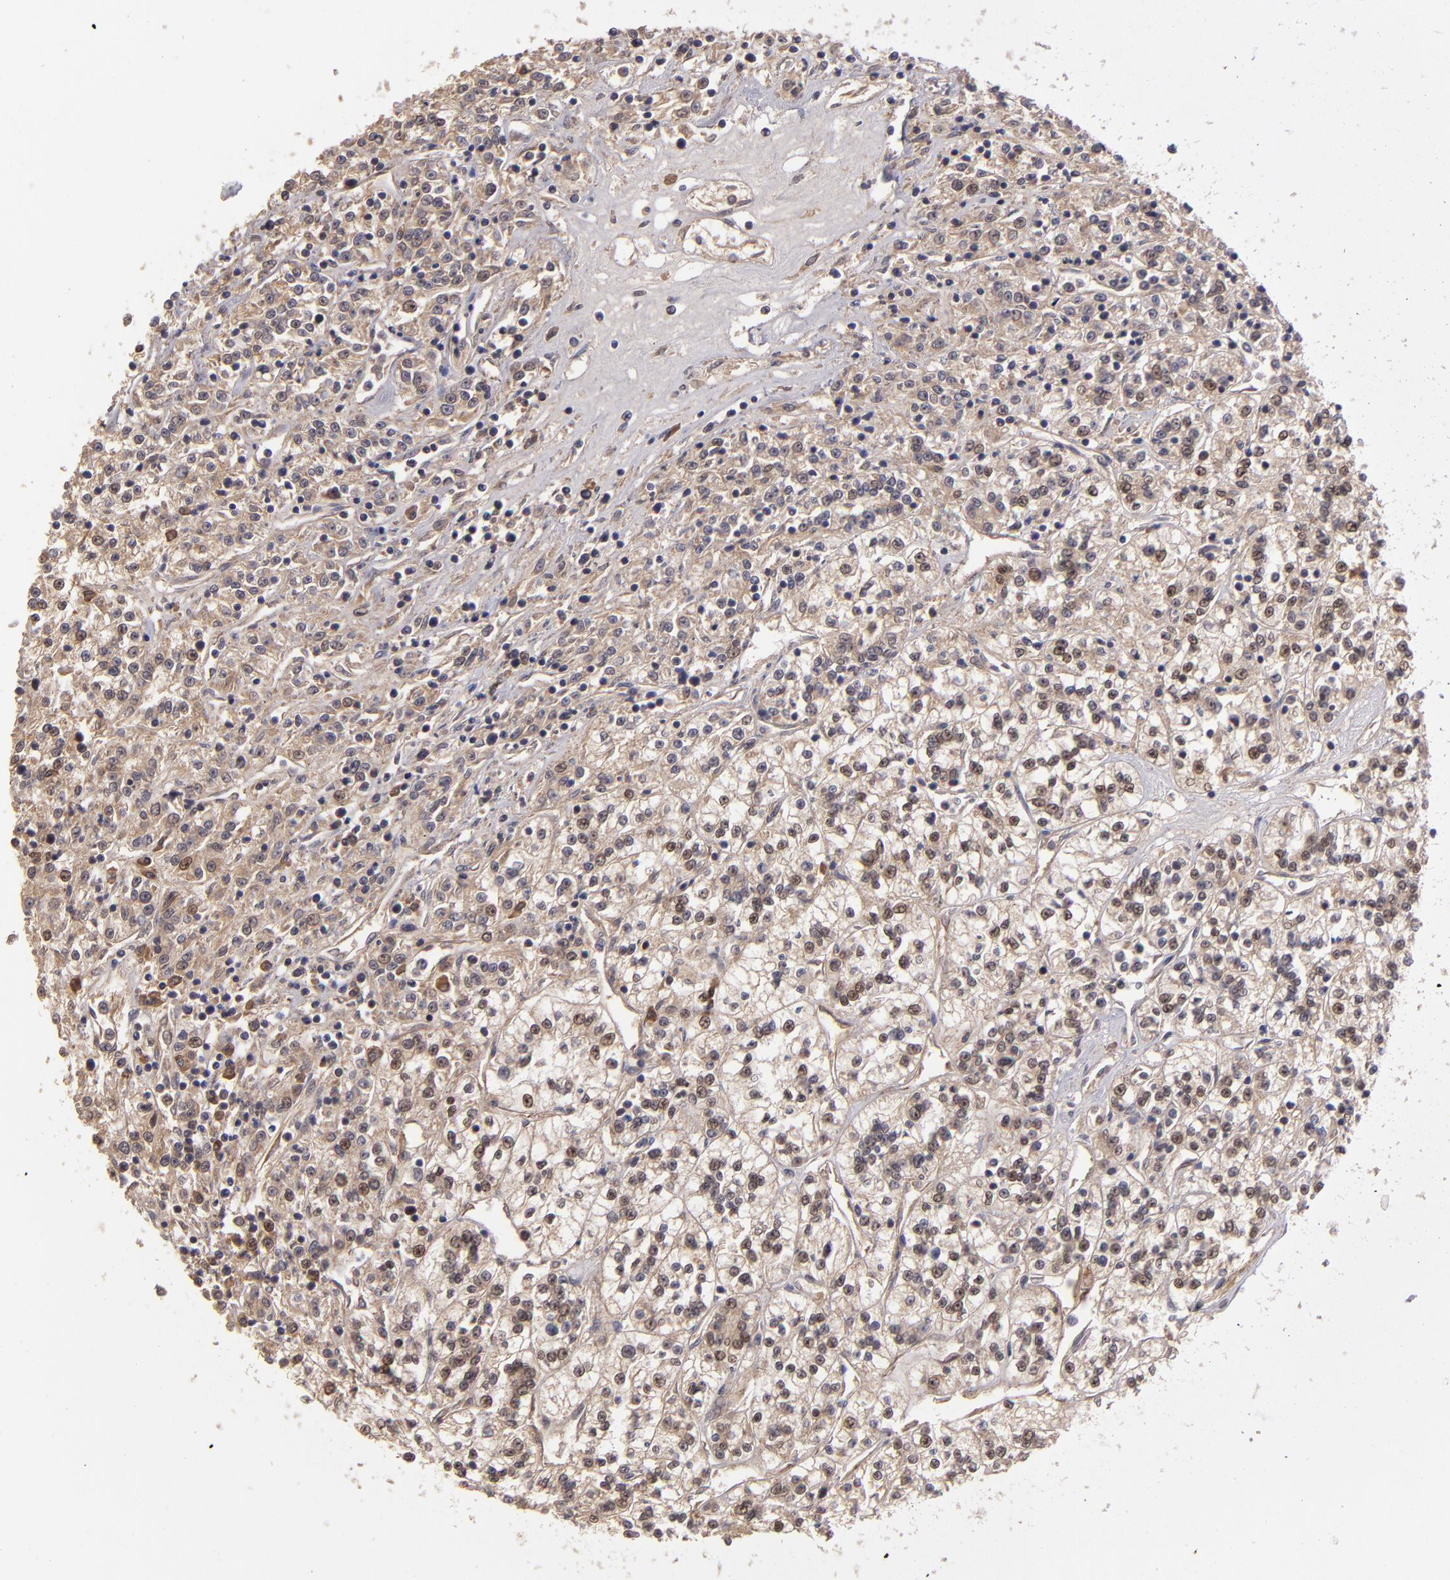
{"staining": {"intensity": "moderate", "quantity": "25%-75%", "location": "nuclear"}, "tissue": "renal cancer", "cell_type": "Tumor cells", "image_type": "cancer", "snomed": [{"axis": "morphology", "description": "Adenocarcinoma, NOS"}, {"axis": "topography", "description": "Kidney"}], "caption": "Renal adenocarcinoma was stained to show a protein in brown. There is medium levels of moderate nuclear expression in approximately 25%-75% of tumor cells.", "gene": "ABHD12B", "patient": {"sex": "female", "age": 76}}